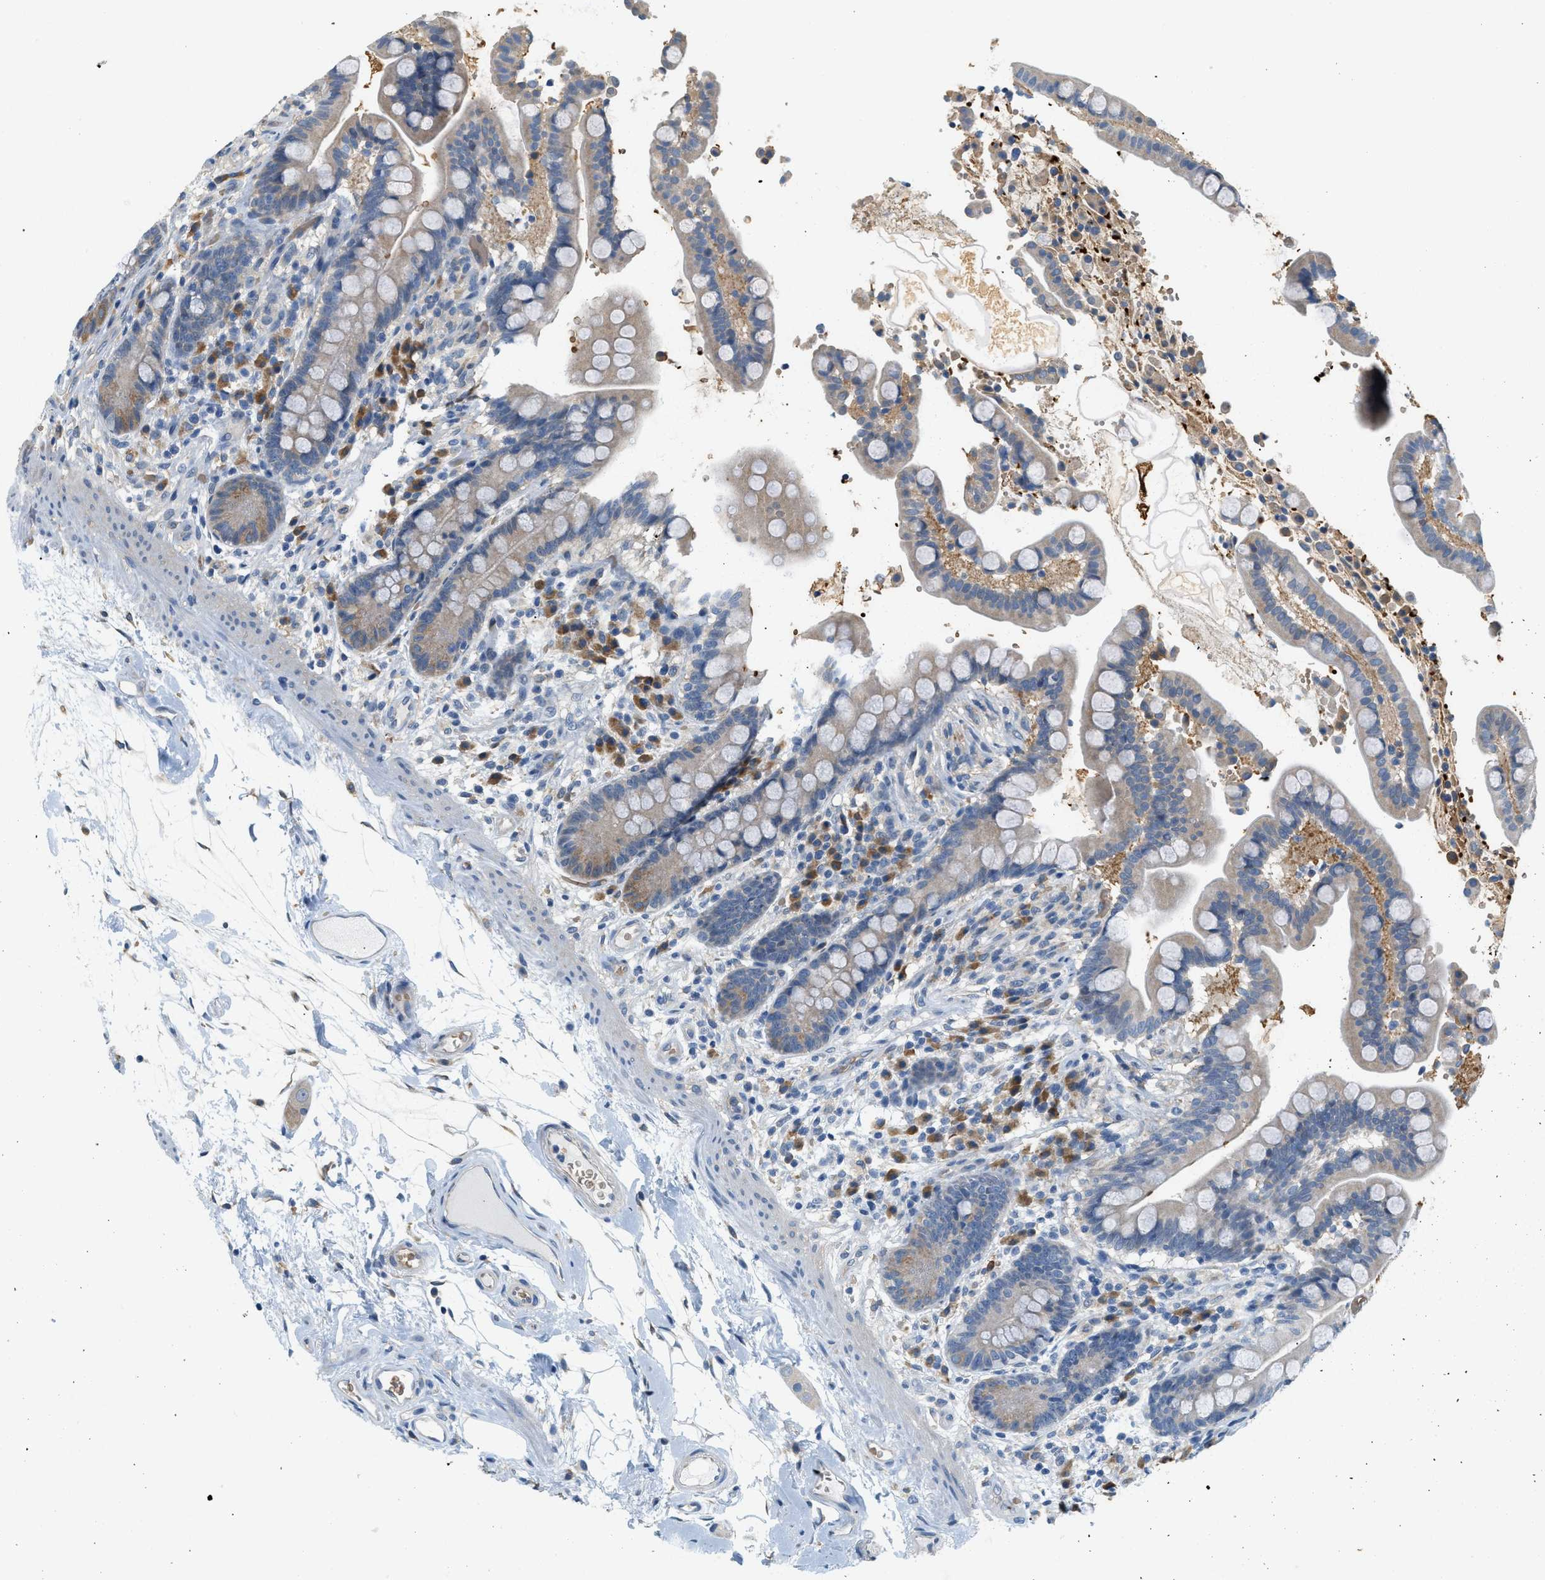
{"staining": {"intensity": "negative", "quantity": "none", "location": "none"}, "tissue": "colon", "cell_type": "Endothelial cells", "image_type": "normal", "snomed": [{"axis": "morphology", "description": "Normal tissue, NOS"}, {"axis": "topography", "description": "Colon"}], "caption": "DAB immunohistochemical staining of unremarkable colon exhibits no significant staining in endothelial cells. (DAB immunohistochemistry (IHC) visualized using brightfield microscopy, high magnification).", "gene": "CYTH2", "patient": {"sex": "male", "age": 73}}